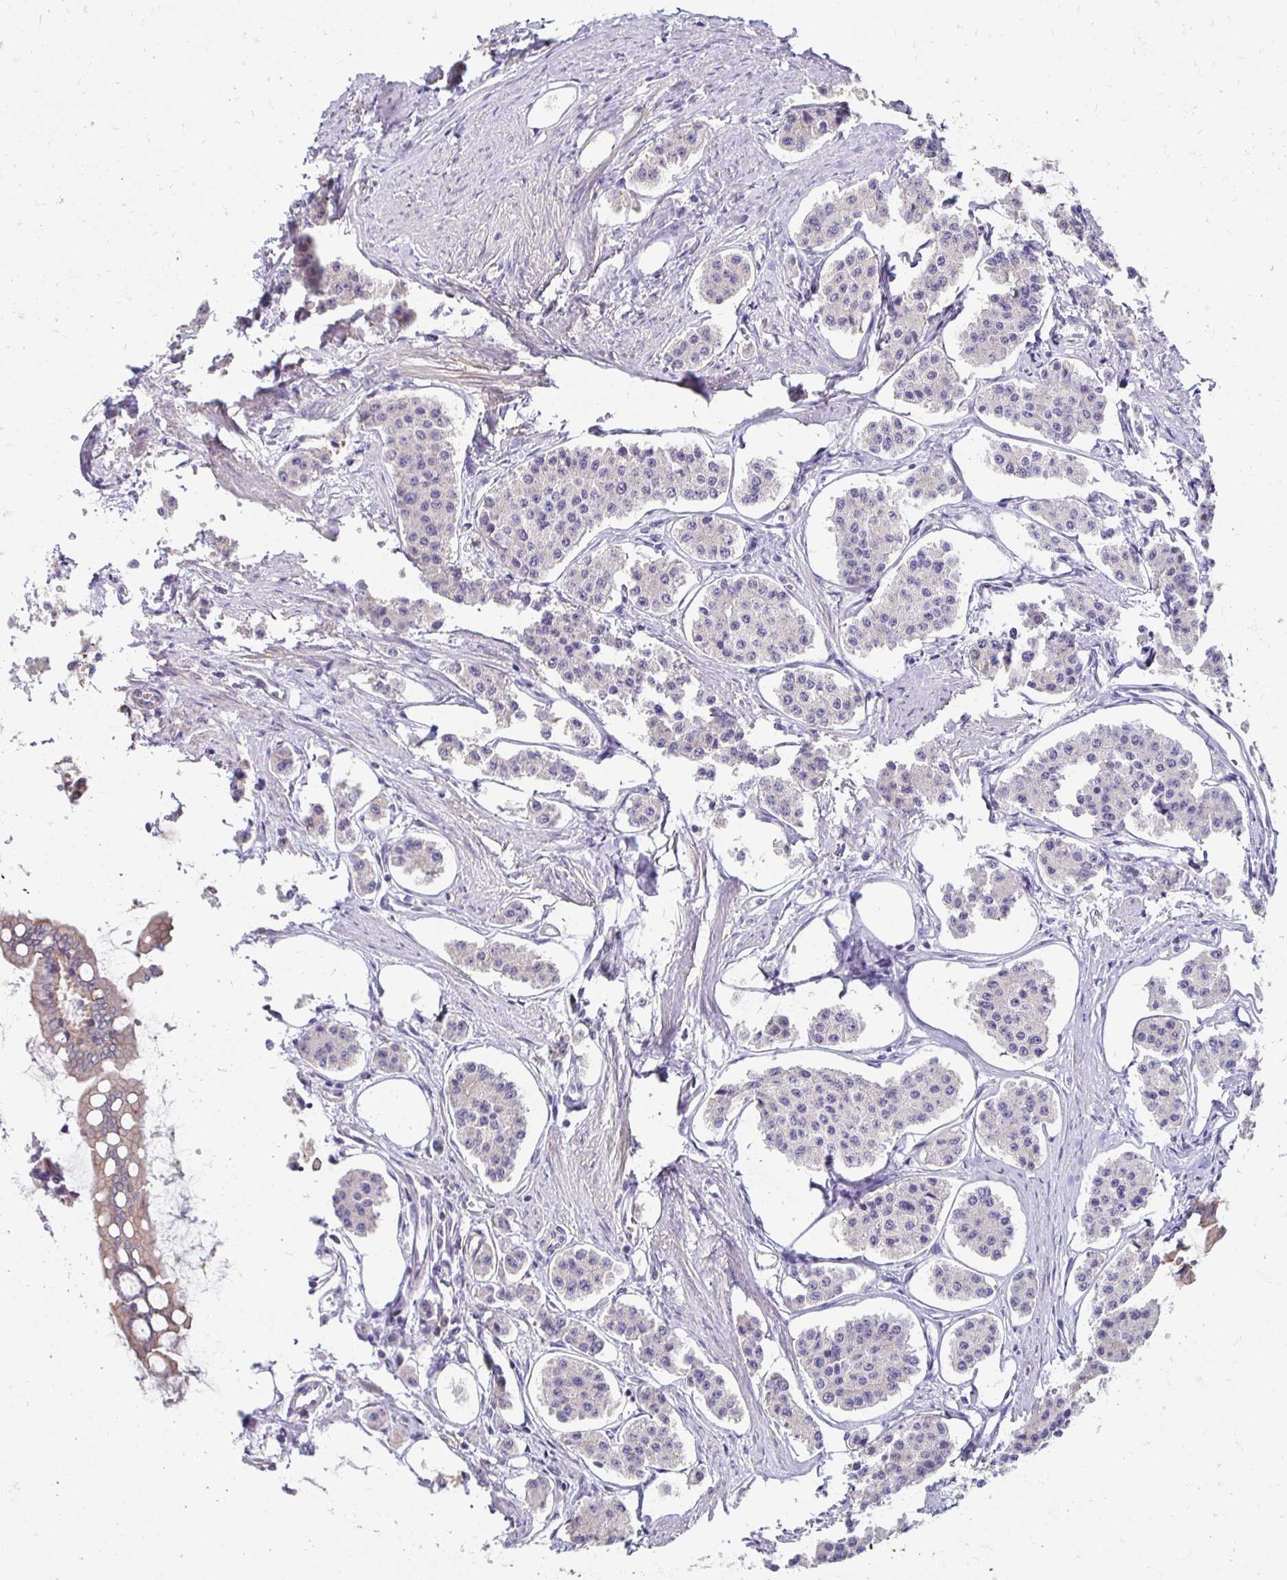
{"staining": {"intensity": "negative", "quantity": "none", "location": "none"}, "tissue": "carcinoid", "cell_type": "Tumor cells", "image_type": "cancer", "snomed": [{"axis": "morphology", "description": "Carcinoid, malignant, NOS"}, {"axis": "topography", "description": "Small intestine"}], "caption": "High power microscopy histopathology image of an immunohistochemistry photomicrograph of carcinoid, revealing no significant expression in tumor cells.", "gene": "AKAP6", "patient": {"sex": "female", "age": 65}}